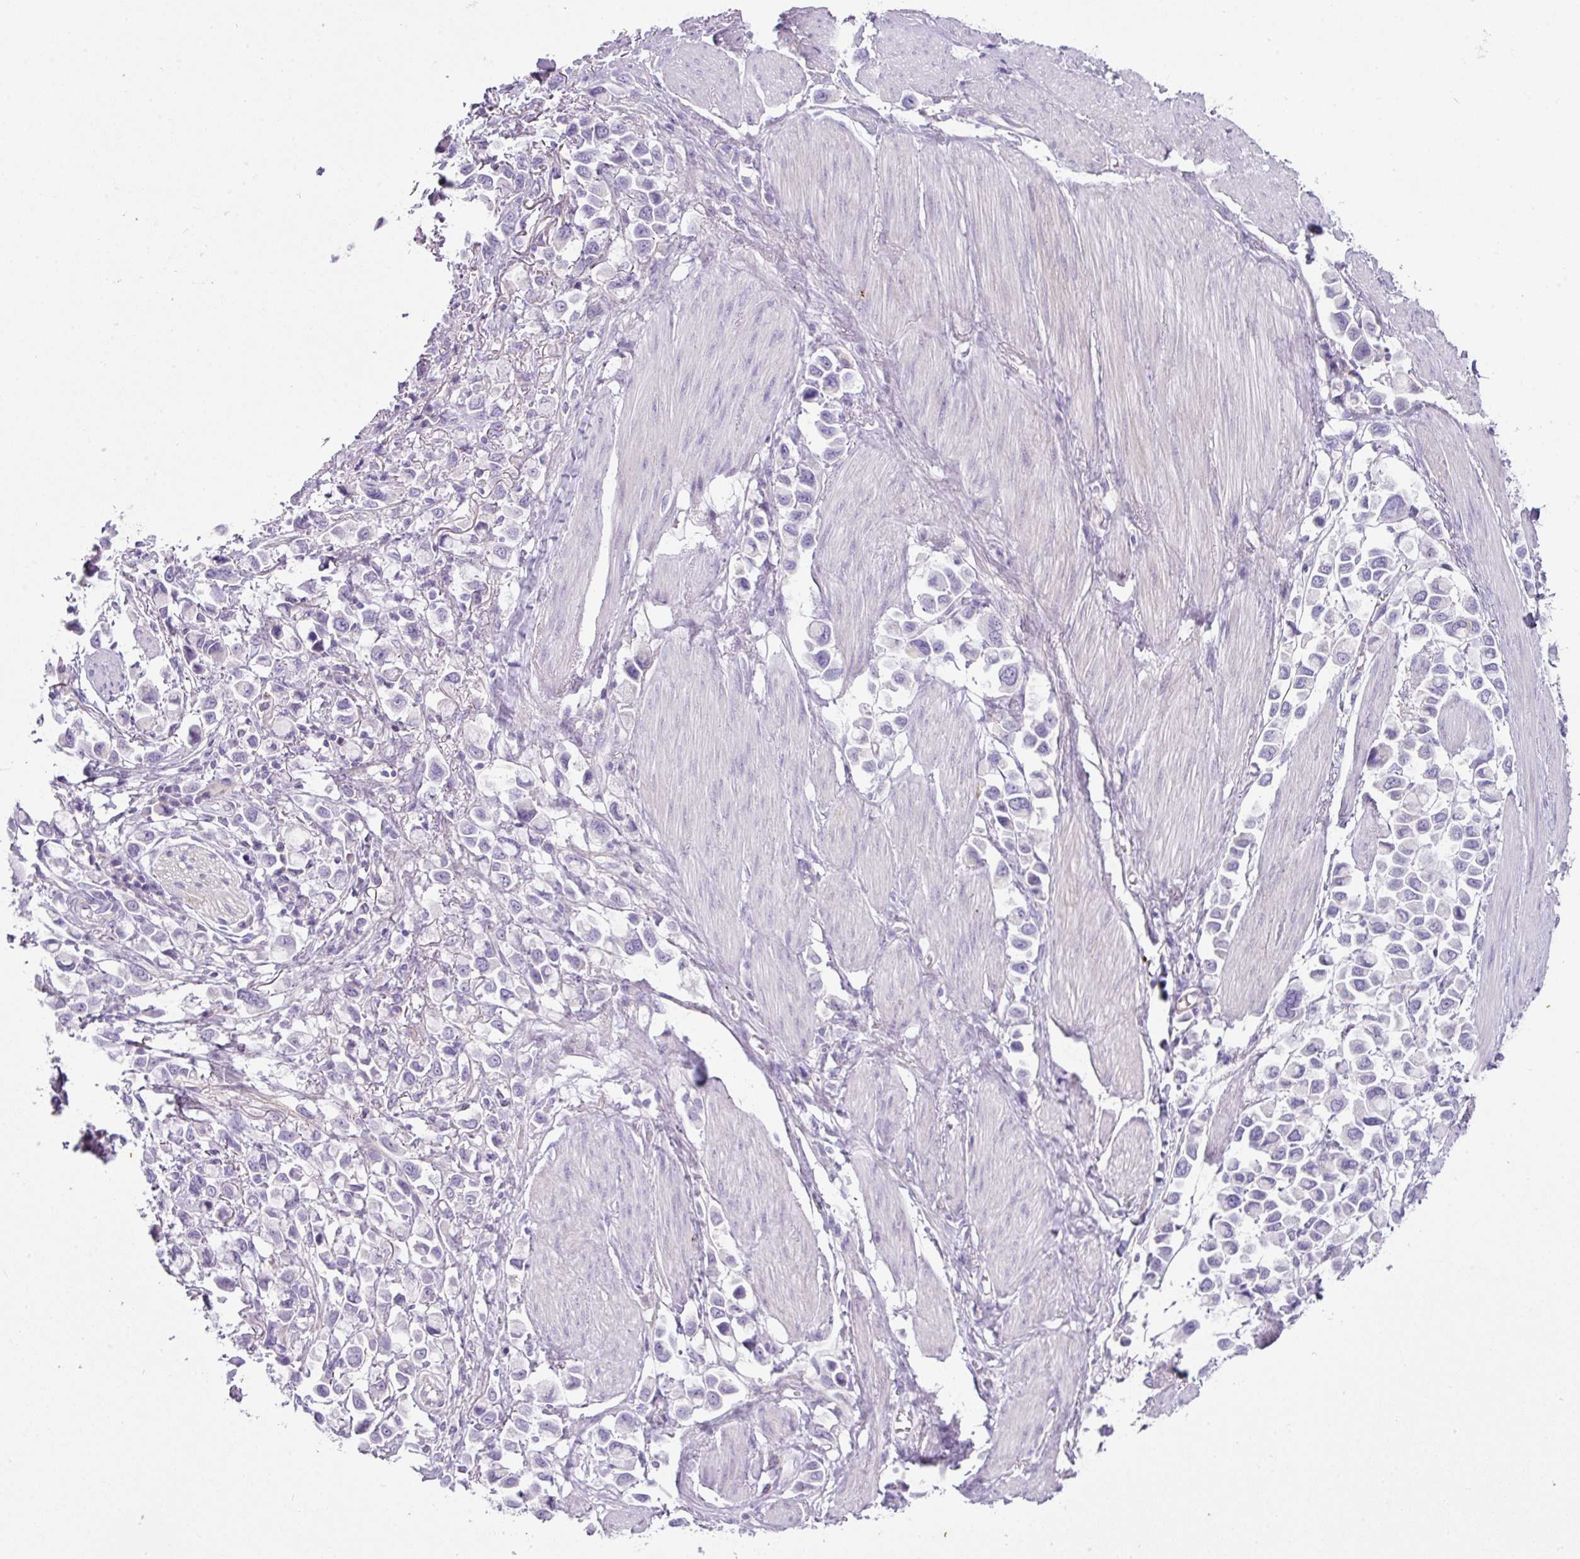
{"staining": {"intensity": "negative", "quantity": "none", "location": "none"}, "tissue": "stomach cancer", "cell_type": "Tumor cells", "image_type": "cancer", "snomed": [{"axis": "morphology", "description": "Adenocarcinoma, NOS"}, {"axis": "topography", "description": "Stomach"}], "caption": "Immunohistochemical staining of human adenocarcinoma (stomach) shows no significant positivity in tumor cells.", "gene": "OR52N1", "patient": {"sex": "female", "age": 81}}